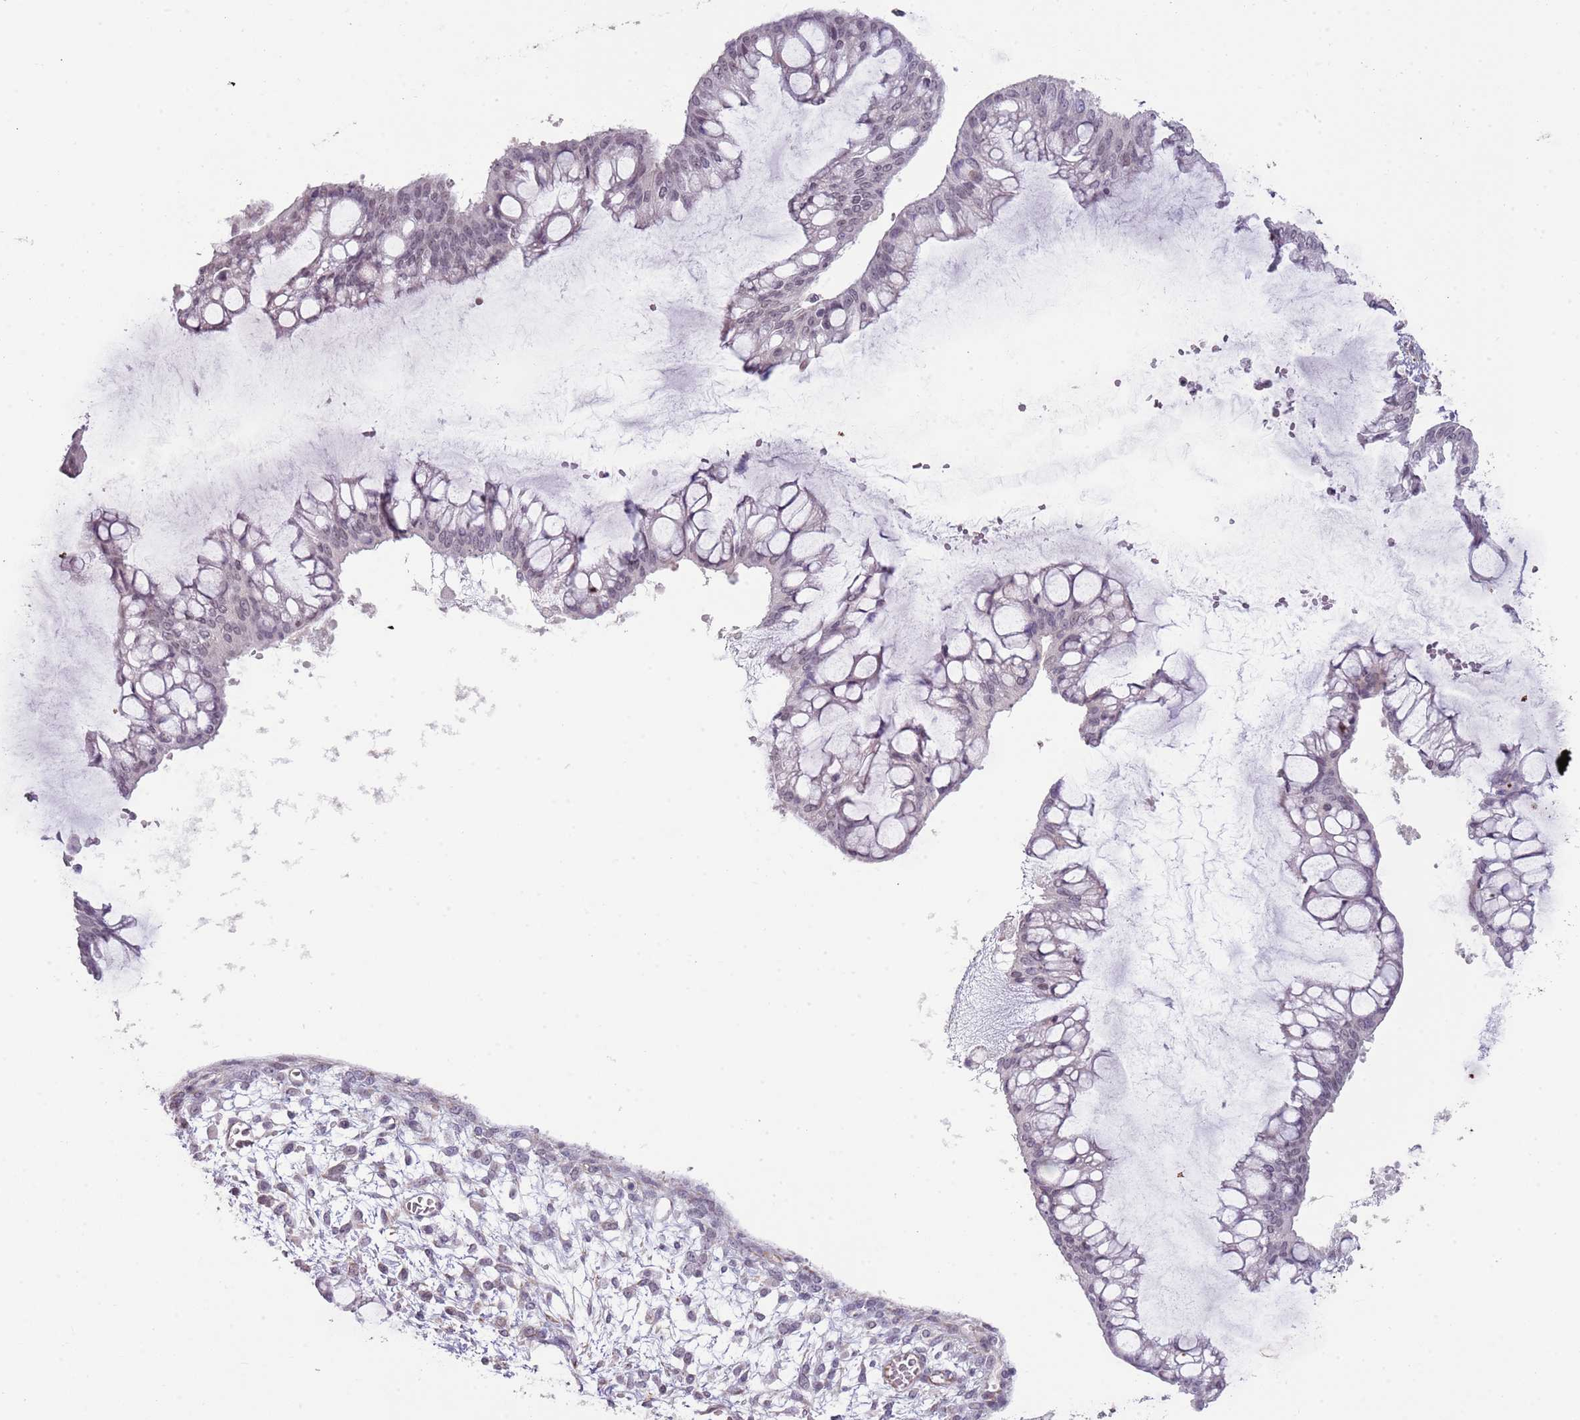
{"staining": {"intensity": "negative", "quantity": "none", "location": "none"}, "tissue": "ovarian cancer", "cell_type": "Tumor cells", "image_type": "cancer", "snomed": [{"axis": "morphology", "description": "Cystadenocarcinoma, mucinous, NOS"}, {"axis": "topography", "description": "Ovary"}], "caption": "Tumor cells show no significant protein positivity in mucinous cystadenocarcinoma (ovarian). (Immunohistochemistry, brightfield microscopy, high magnification).", "gene": "NBPF3", "patient": {"sex": "female", "age": 73}}